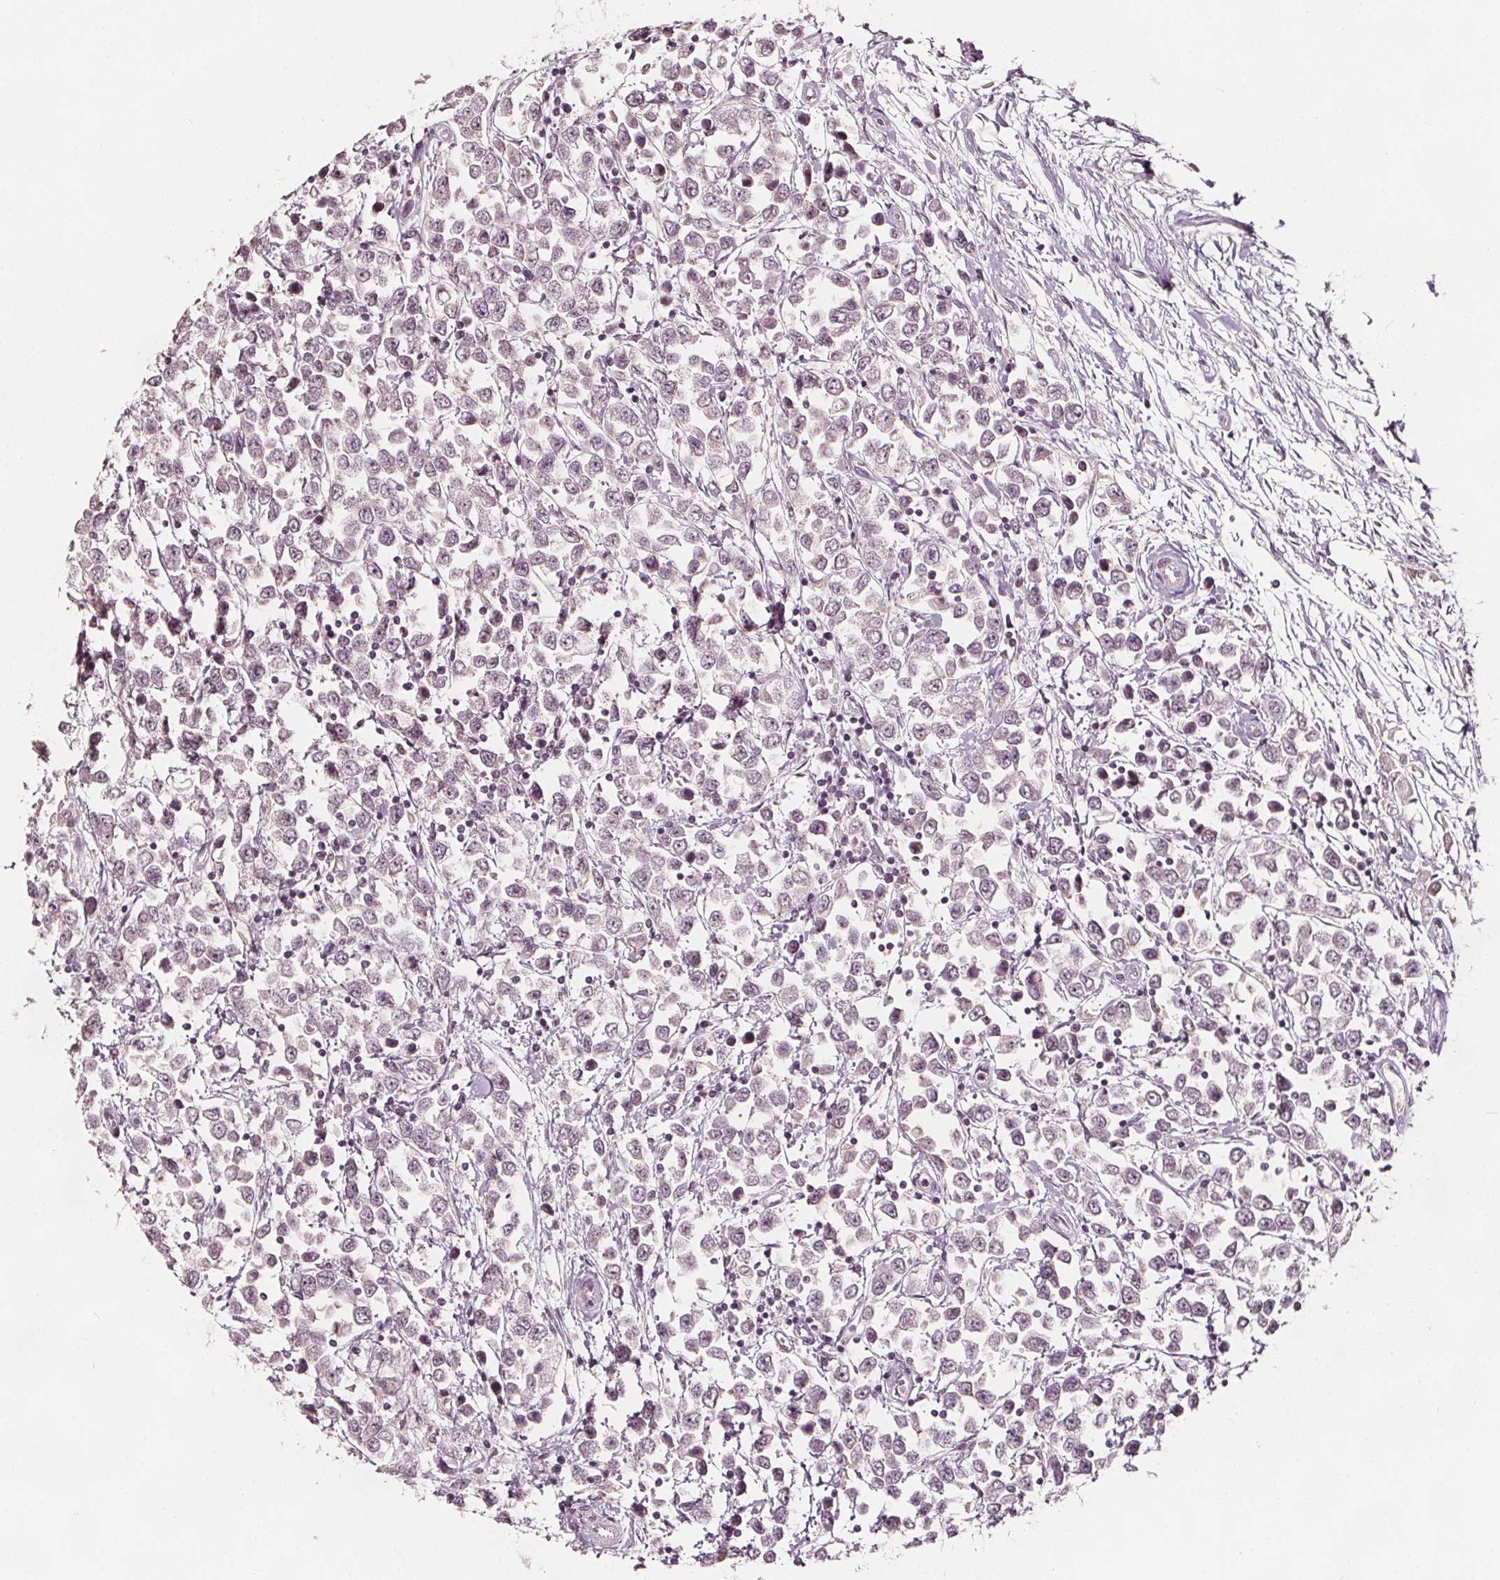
{"staining": {"intensity": "negative", "quantity": "none", "location": "none"}, "tissue": "testis cancer", "cell_type": "Tumor cells", "image_type": "cancer", "snomed": [{"axis": "morphology", "description": "Seminoma, NOS"}, {"axis": "topography", "description": "Testis"}], "caption": "Immunohistochemical staining of human seminoma (testis) exhibits no significant expression in tumor cells.", "gene": "NPC1L1", "patient": {"sex": "male", "age": 34}}